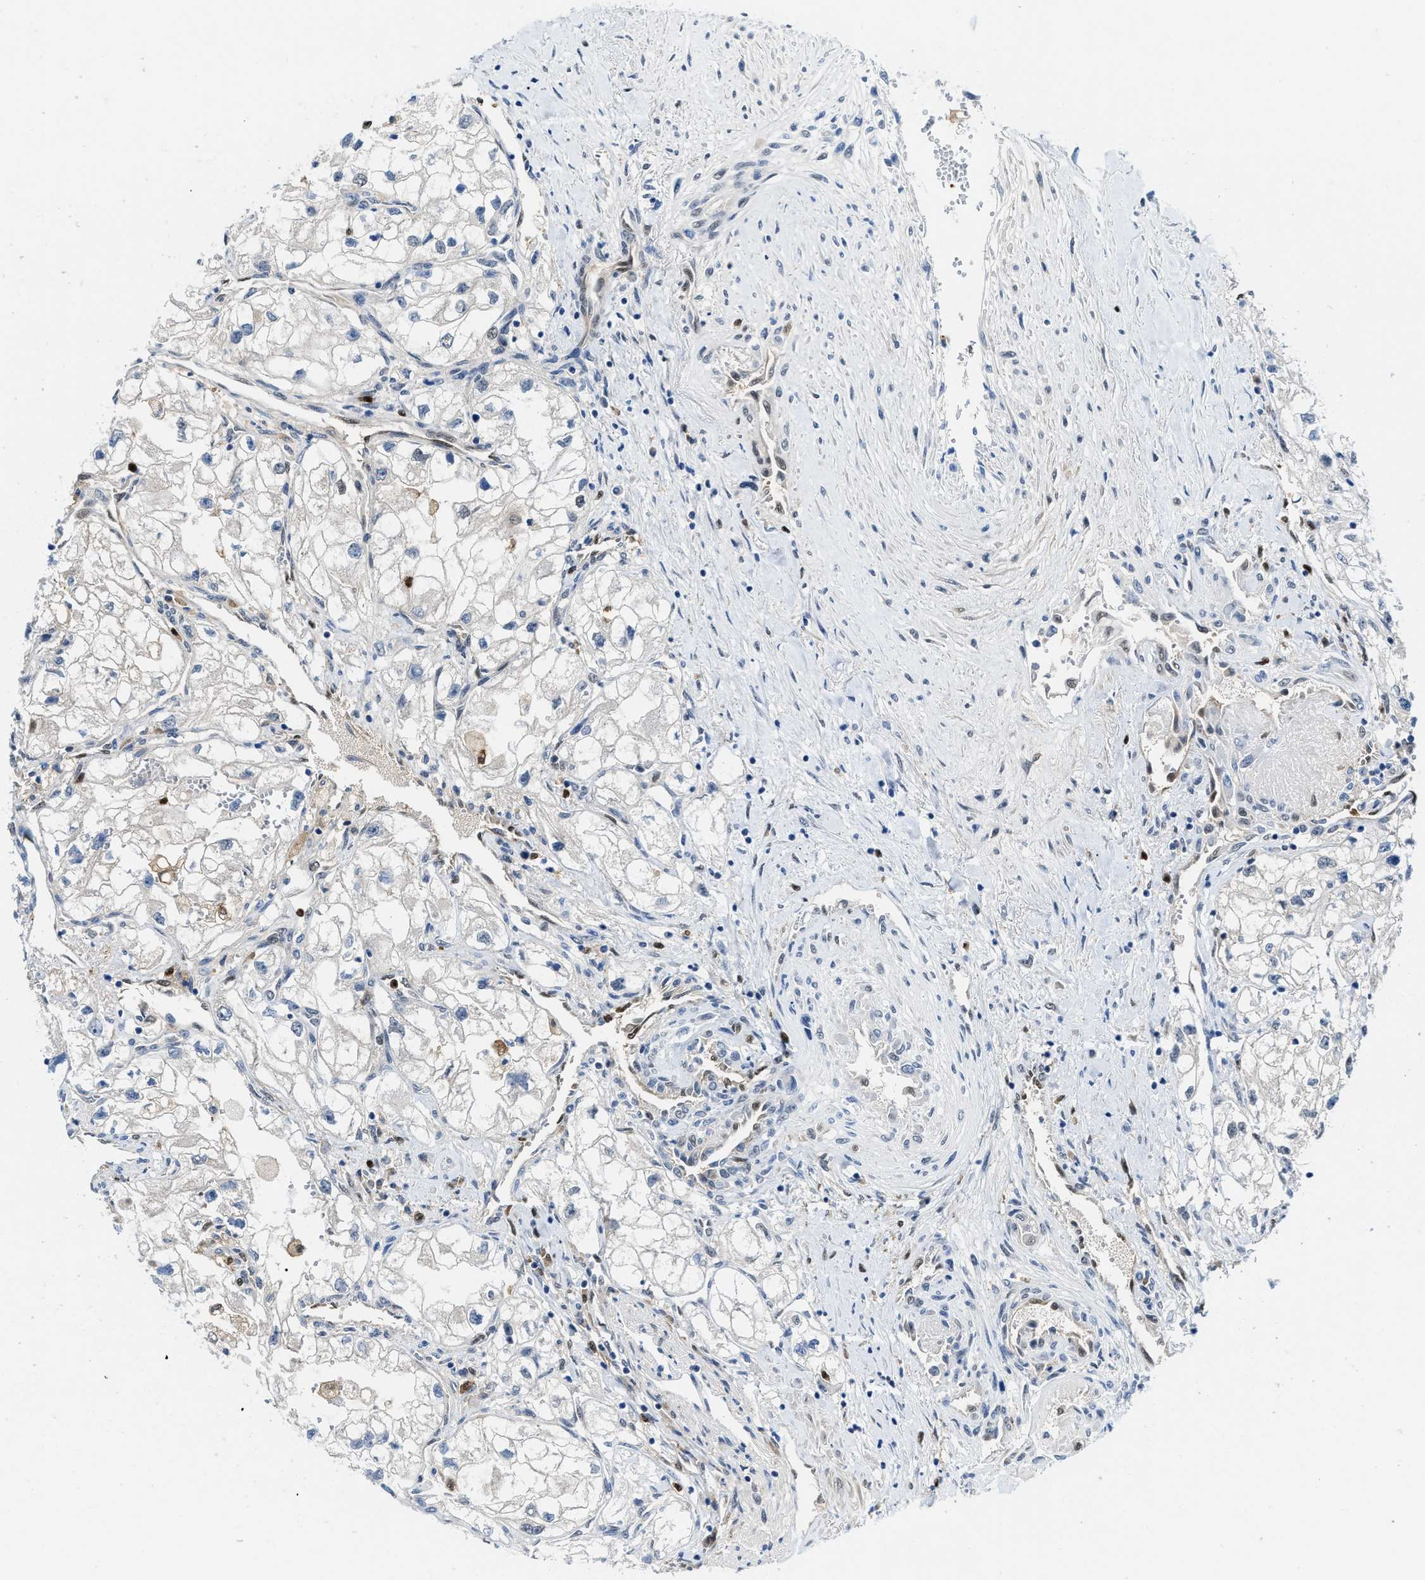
{"staining": {"intensity": "negative", "quantity": "none", "location": "none"}, "tissue": "renal cancer", "cell_type": "Tumor cells", "image_type": "cancer", "snomed": [{"axis": "morphology", "description": "Adenocarcinoma, NOS"}, {"axis": "topography", "description": "Kidney"}], "caption": "Renal cancer (adenocarcinoma) was stained to show a protein in brown. There is no significant staining in tumor cells.", "gene": "LTA4H", "patient": {"sex": "female", "age": 70}}